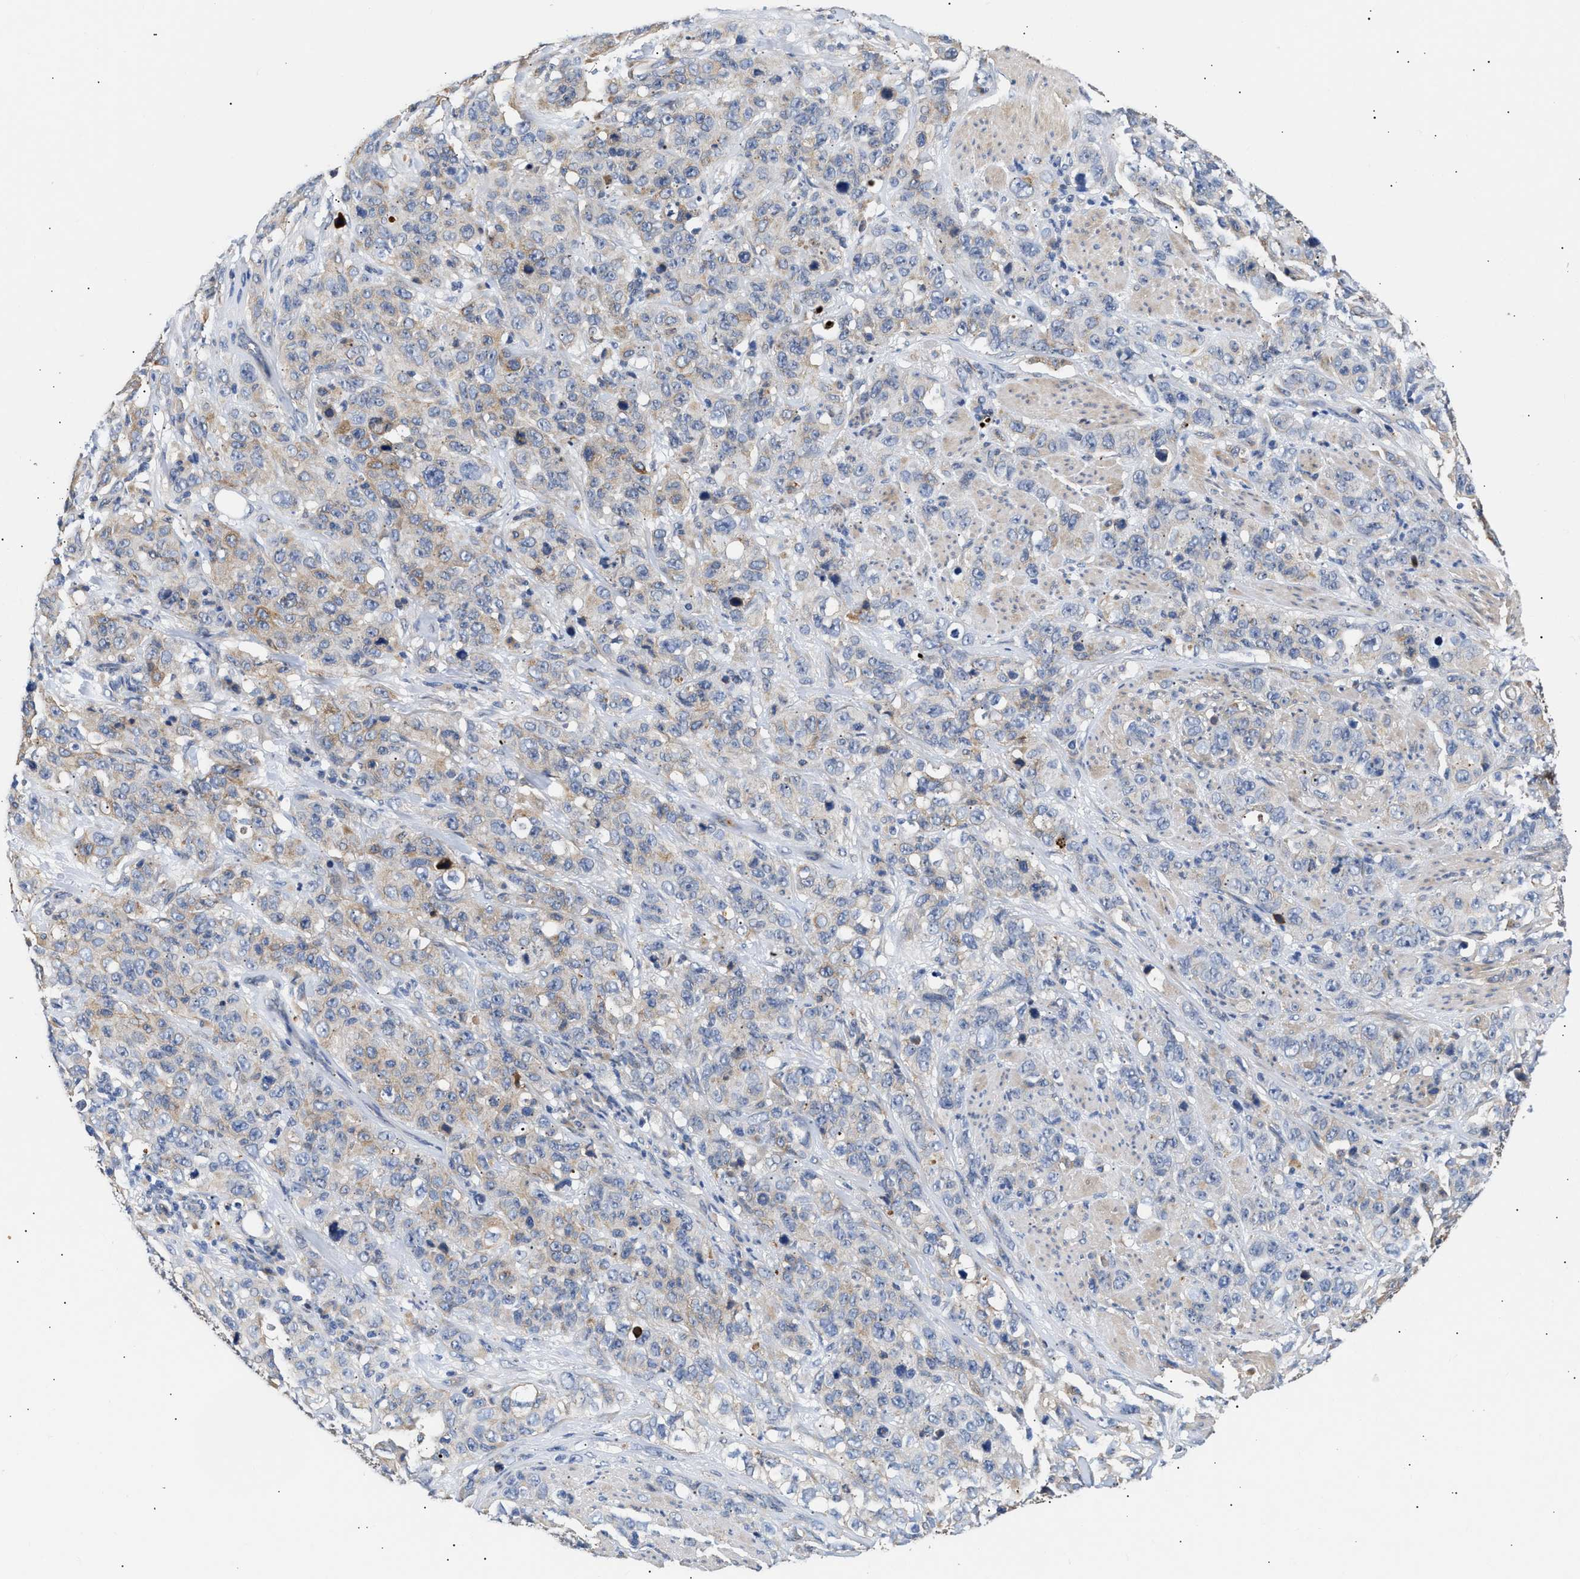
{"staining": {"intensity": "weak", "quantity": "<25%", "location": "cytoplasmic/membranous"}, "tissue": "stomach cancer", "cell_type": "Tumor cells", "image_type": "cancer", "snomed": [{"axis": "morphology", "description": "Adenocarcinoma, NOS"}, {"axis": "topography", "description": "Stomach"}], "caption": "This is an immunohistochemistry (IHC) histopathology image of human adenocarcinoma (stomach). There is no expression in tumor cells.", "gene": "CCDC146", "patient": {"sex": "male", "age": 48}}